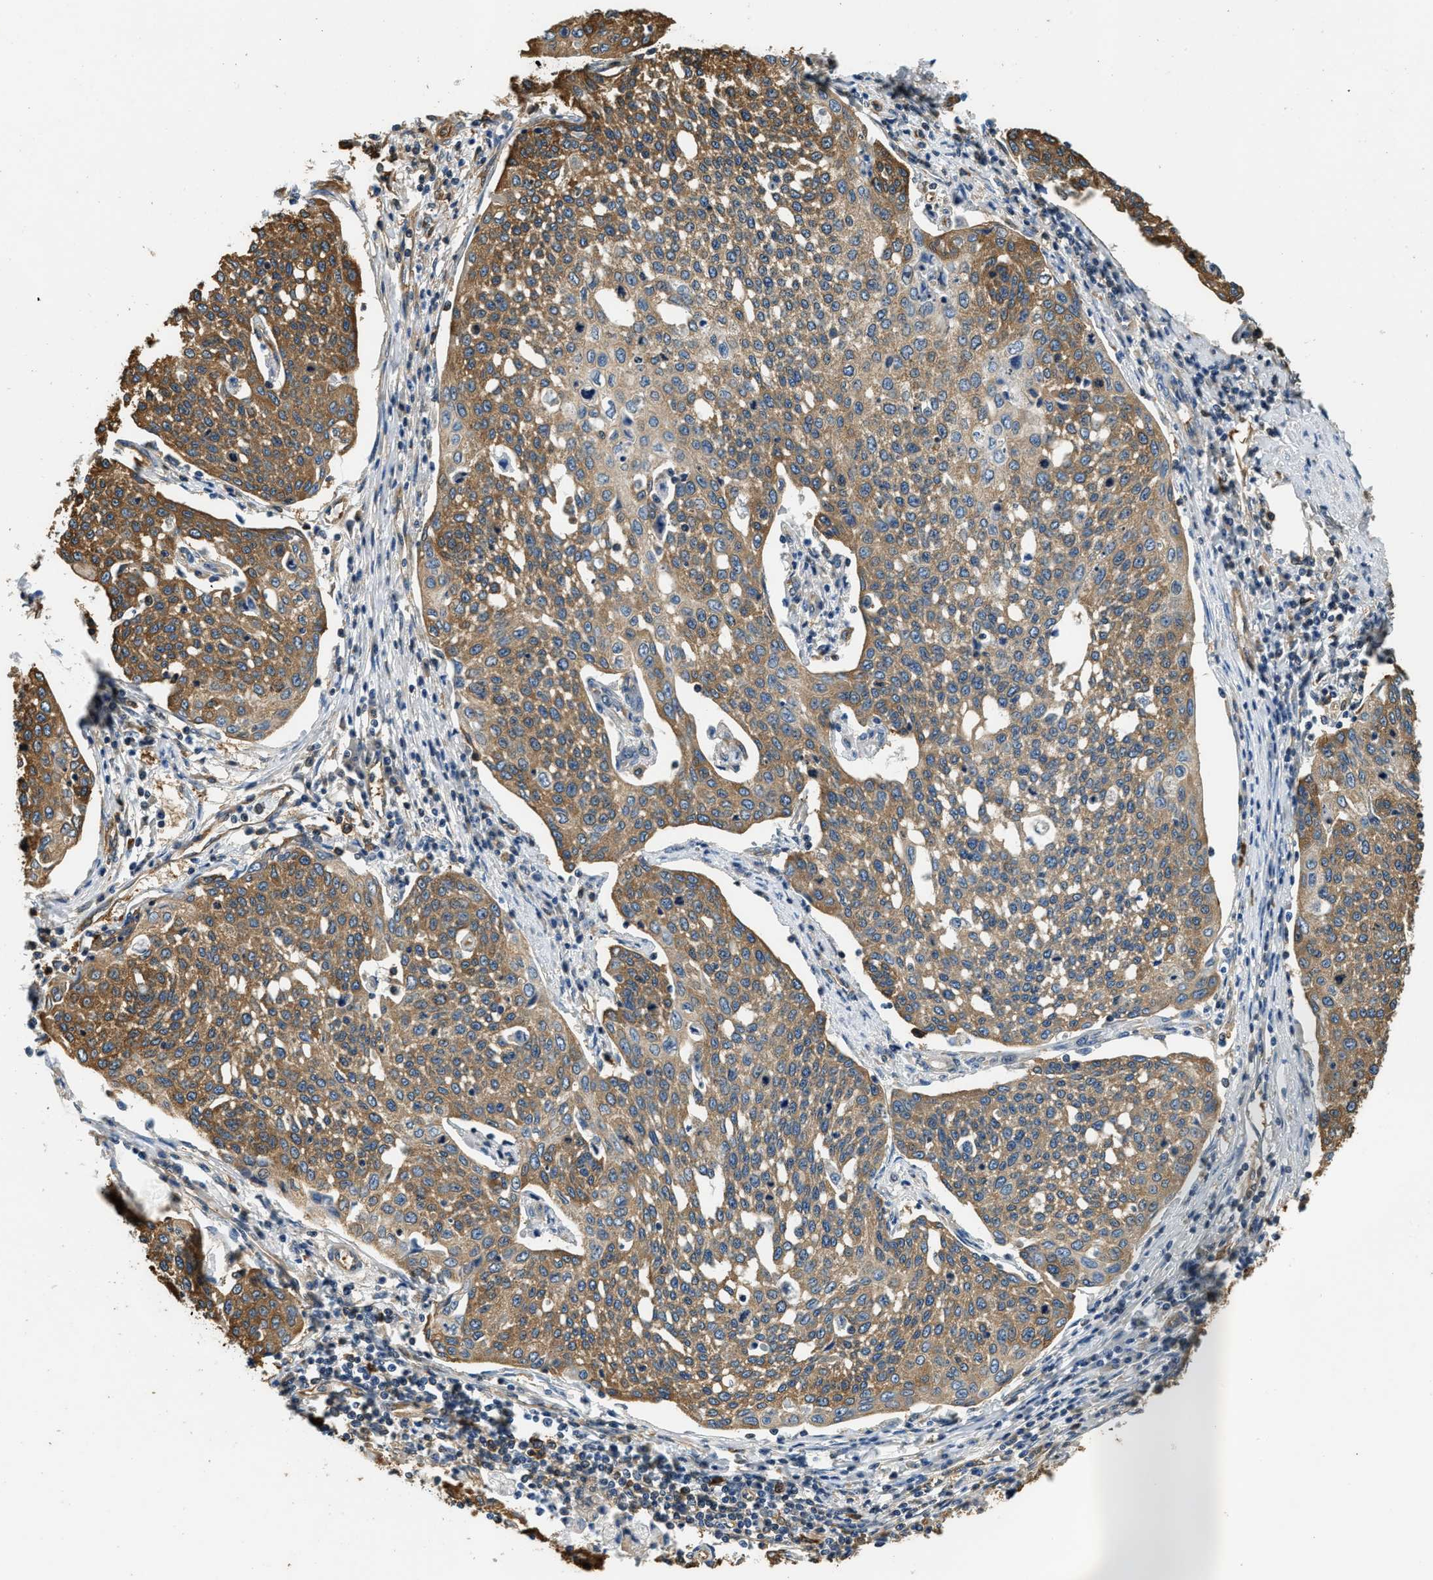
{"staining": {"intensity": "moderate", "quantity": ">75%", "location": "cytoplasmic/membranous"}, "tissue": "cervical cancer", "cell_type": "Tumor cells", "image_type": "cancer", "snomed": [{"axis": "morphology", "description": "Squamous cell carcinoma, NOS"}, {"axis": "topography", "description": "Cervix"}], "caption": "Immunohistochemical staining of human squamous cell carcinoma (cervical) exhibits medium levels of moderate cytoplasmic/membranous expression in approximately >75% of tumor cells.", "gene": "PPP2R1B", "patient": {"sex": "female", "age": 34}}